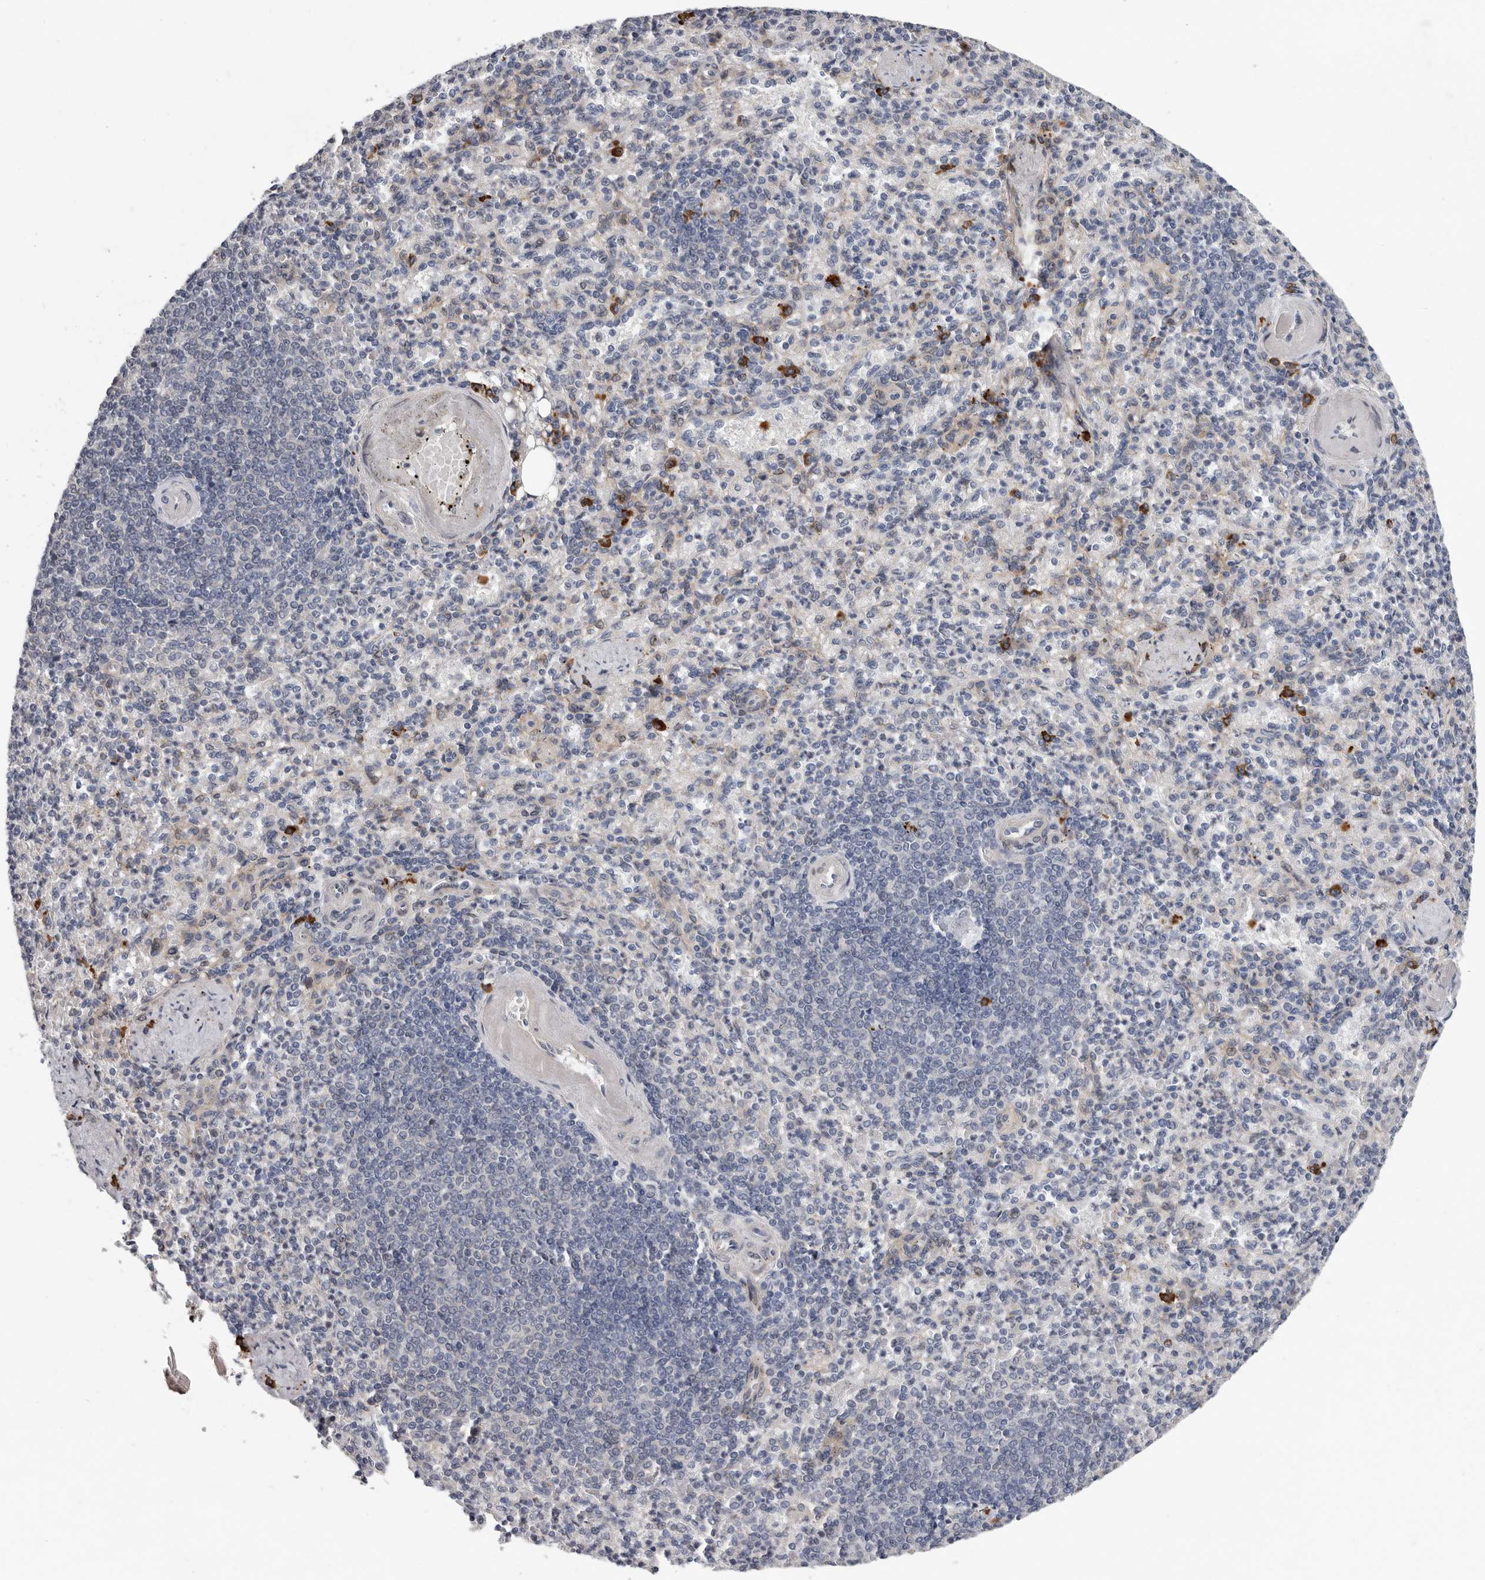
{"staining": {"intensity": "negative", "quantity": "none", "location": "none"}, "tissue": "spleen", "cell_type": "Cells in red pulp", "image_type": "normal", "snomed": [{"axis": "morphology", "description": "Normal tissue, NOS"}, {"axis": "topography", "description": "Spleen"}], "caption": "Immunohistochemical staining of benign human spleen shows no significant staining in cells in red pulp. Brightfield microscopy of IHC stained with DAB (3,3'-diaminobenzidine) (brown) and hematoxylin (blue), captured at high magnification.", "gene": "ATXN3L", "patient": {"sex": "female", "age": 74}}